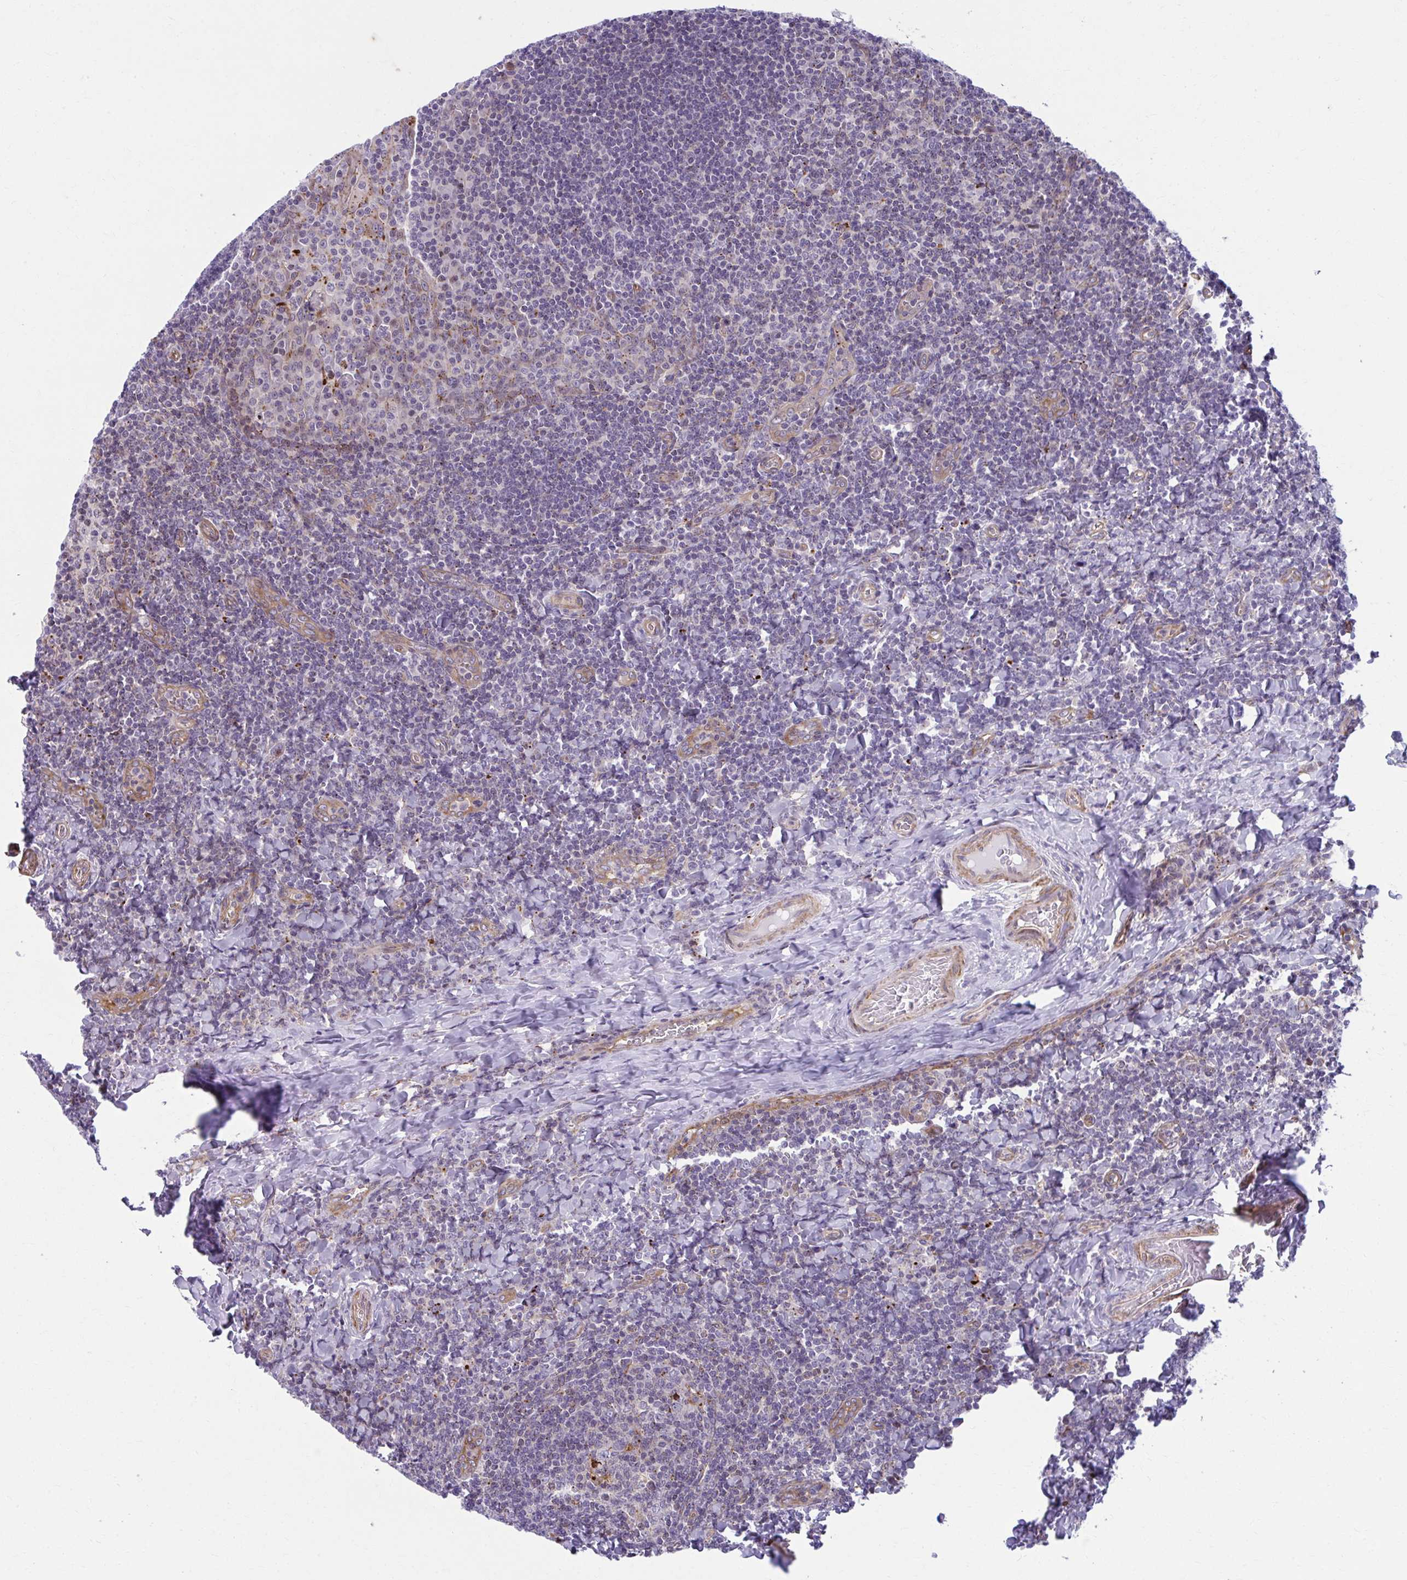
{"staining": {"intensity": "negative", "quantity": "none", "location": "none"}, "tissue": "tonsil", "cell_type": "Germinal center cells", "image_type": "normal", "snomed": [{"axis": "morphology", "description": "Normal tissue, NOS"}, {"axis": "topography", "description": "Tonsil"}], "caption": "Tonsil stained for a protein using immunohistochemistry shows no staining germinal center cells.", "gene": "LRRC4B", "patient": {"sex": "male", "age": 17}}